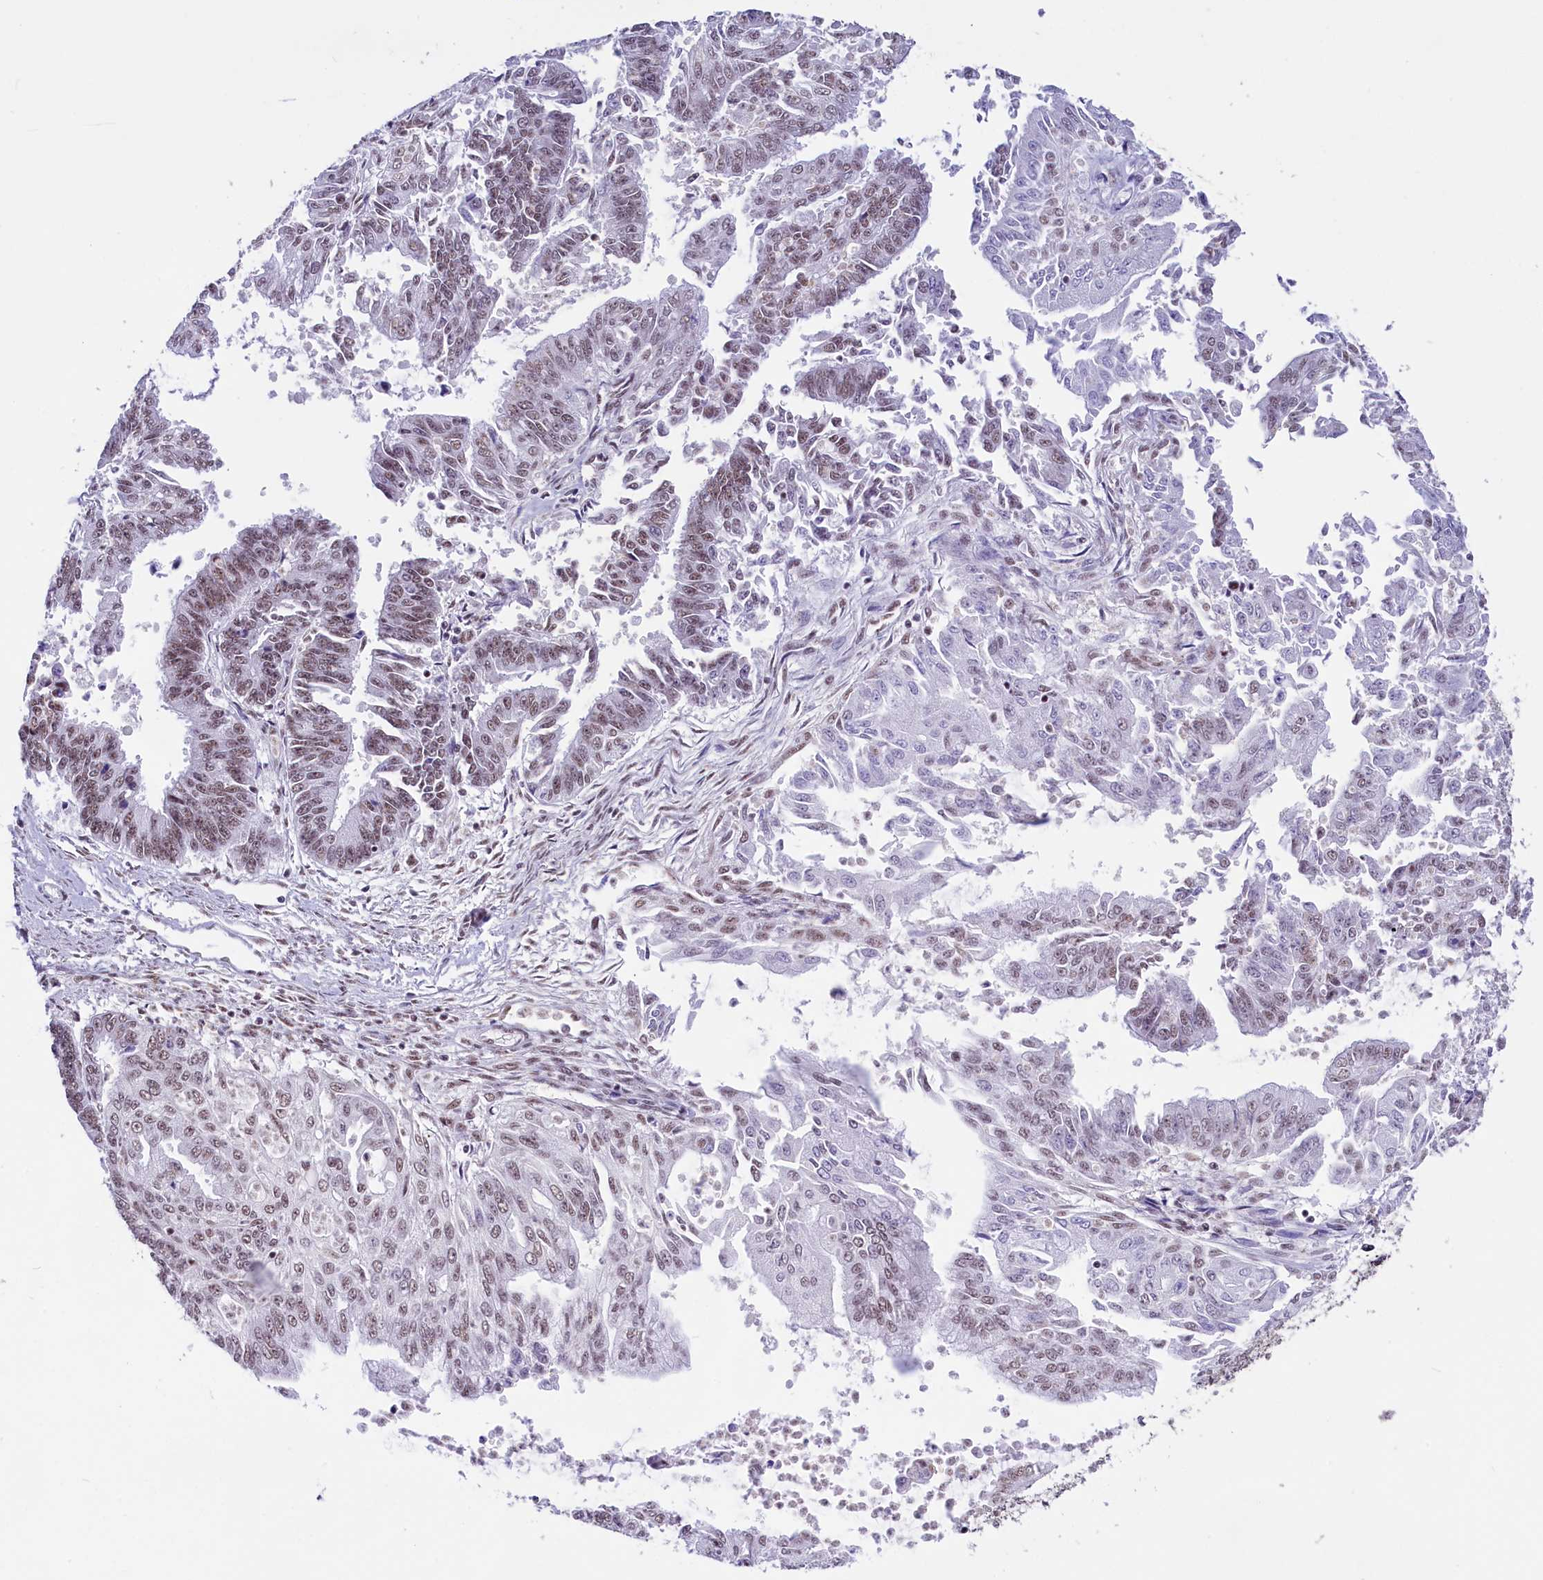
{"staining": {"intensity": "weak", "quantity": ">75%", "location": "nuclear"}, "tissue": "endometrial cancer", "cell_type": "Tumor cells", "image_type": "cancer", "snomed": [{"axis": "morphology", "description": "Adenocarcinoma, NOS"}, {"axis": "topography", "description": "Endometrium"}], "caption": "High-power microscopy captured an IHC histopathology image of adenocarcinoma (endometrial), revealing weak nuclear positivity in about >75% of tumor cells.", "gene": "ZC3H4", "patient": {"sex": "female", "age": 73}}